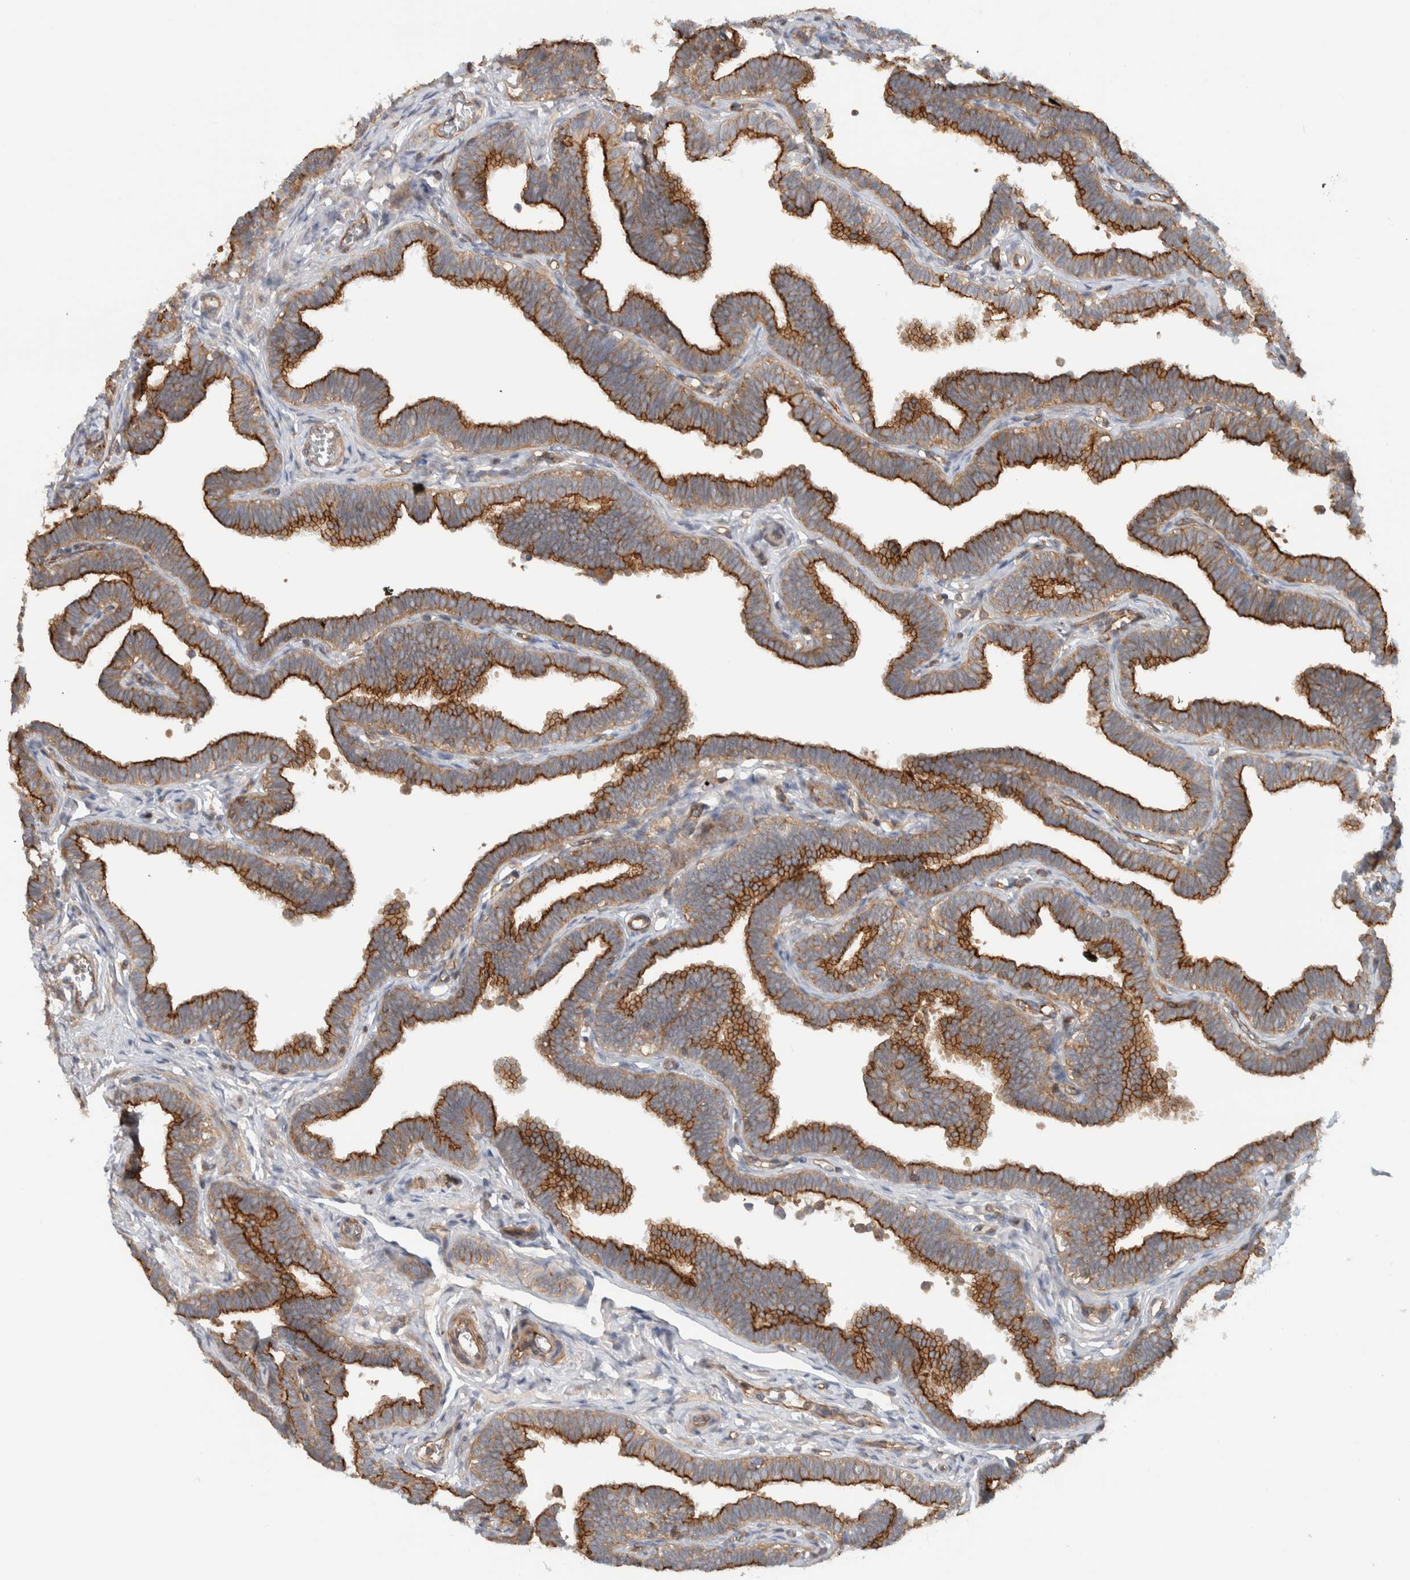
{"staining": {"intensity": "moderate", "quantity": ">75%", "location": "cytoplasmic/membranous"}, "tissue": "fallopian tube", "cell_type": "Glandular cells", "image_type": "normal", "snomed": [{"axis": "morphology", "description": "Normal tissue, NOS"}, {"axis": "topography", "description": "Fallopian tube"}, {"axis": "topography", "description": "Ovary"}], "caption": "Protein analysis of benign fallopian tube exhibits moderate cytoplasmic/membranous staining in approximately >75% of glandular cells.", "gene": "MPRIP", "patient": {"sex": "female", "age": 23}}